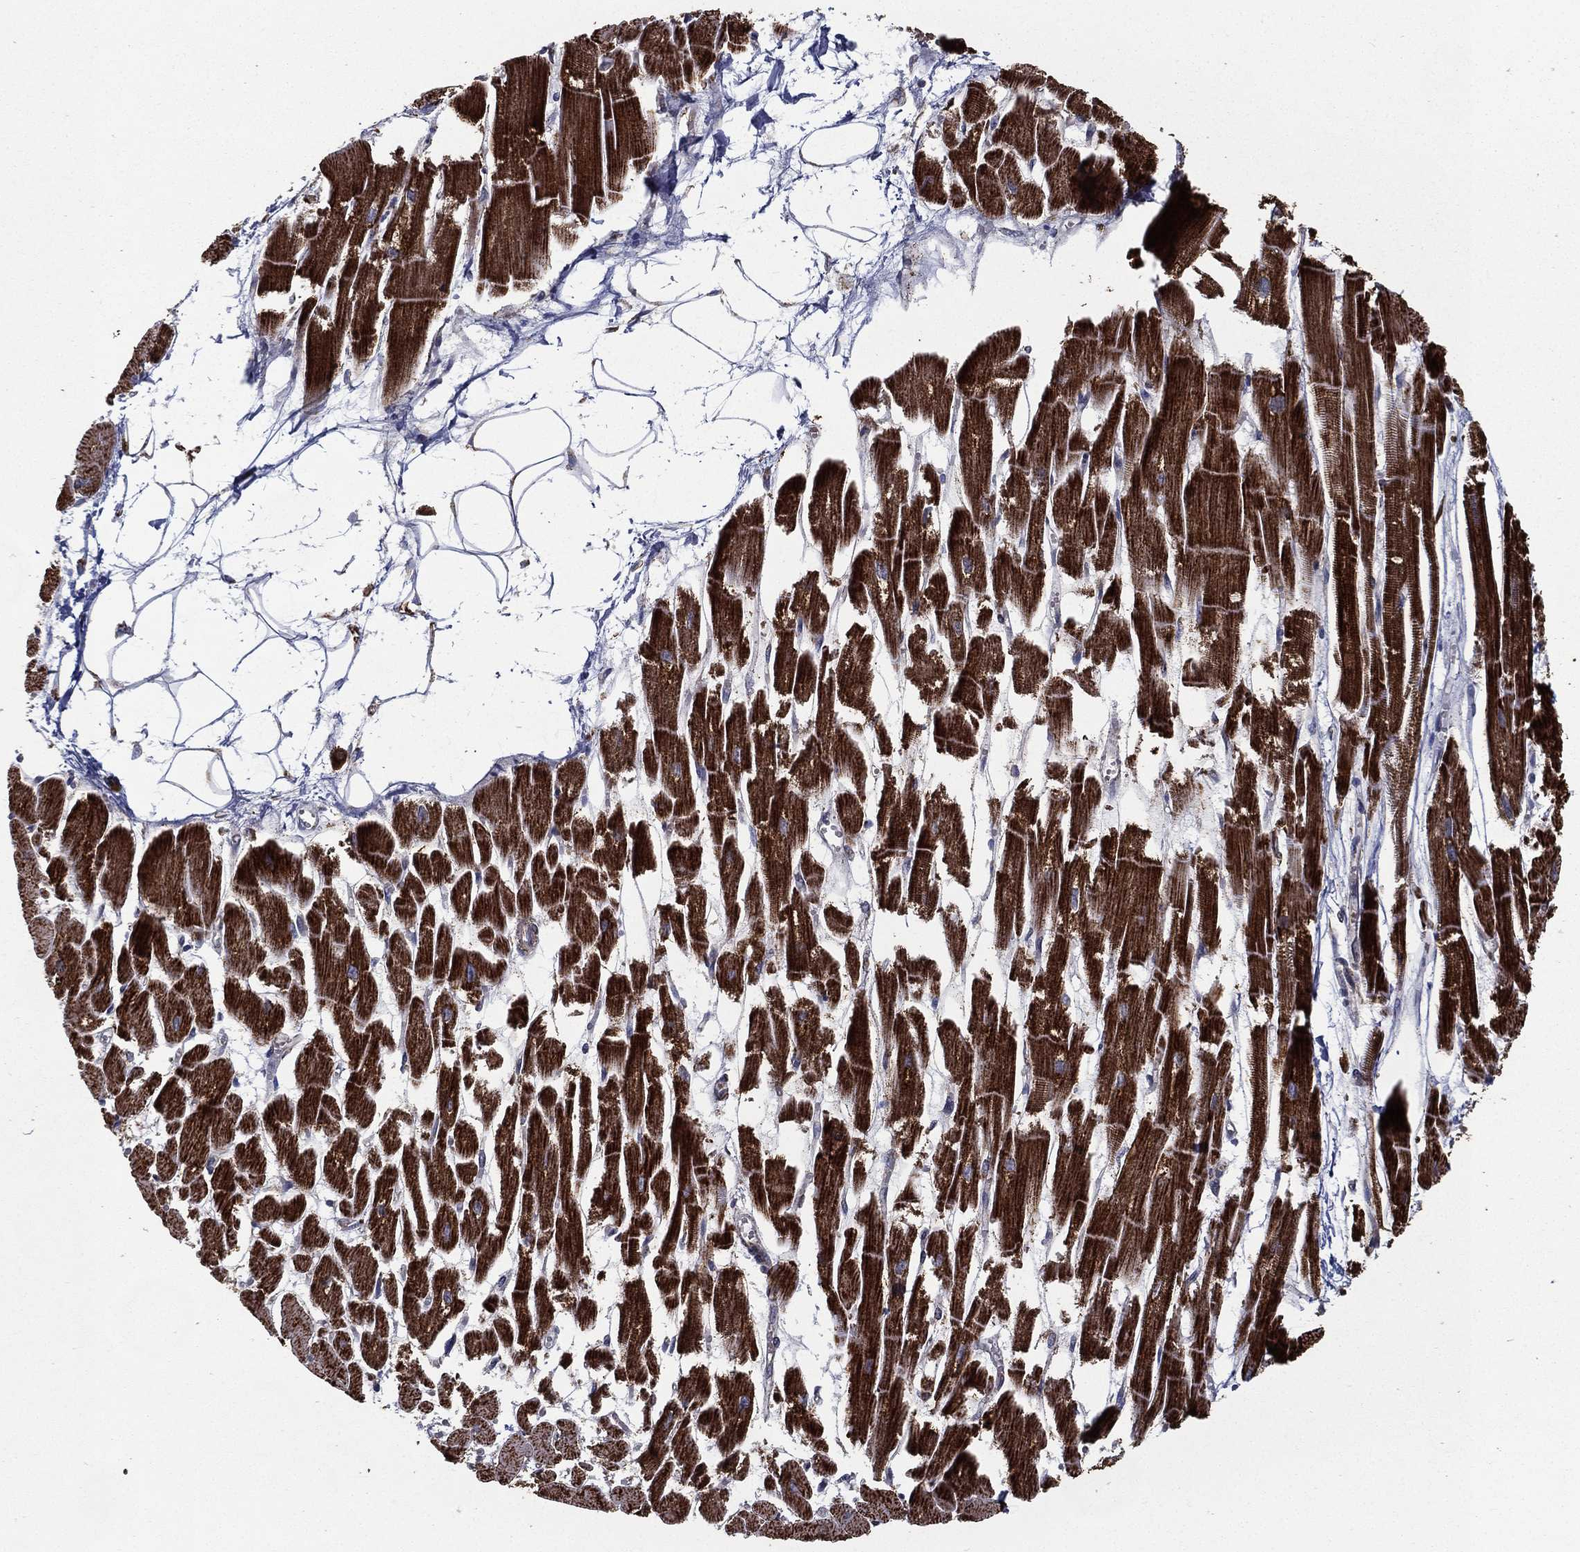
{"staining": {"intensity": "strong", "quantity": ">75%", "location": "cytoplasmic/membranous"}, "tissue": "heart muscle", "cell_type": "Cardiomyocytes", "image_type": "normal", "snomed": [{"axis": "morphology", "description": "Normal tissue, NOS"}, {"axis": "topography", "description": "Heart"}], "caption": "Strong cytoplasmic/membranous positivity for a protein is appreciated in about >75% of cardiomyocytes of benign heart muscle using immunohistochemistry.", "gene": "MT", "patient": {"sex": "female", "age": 52}}